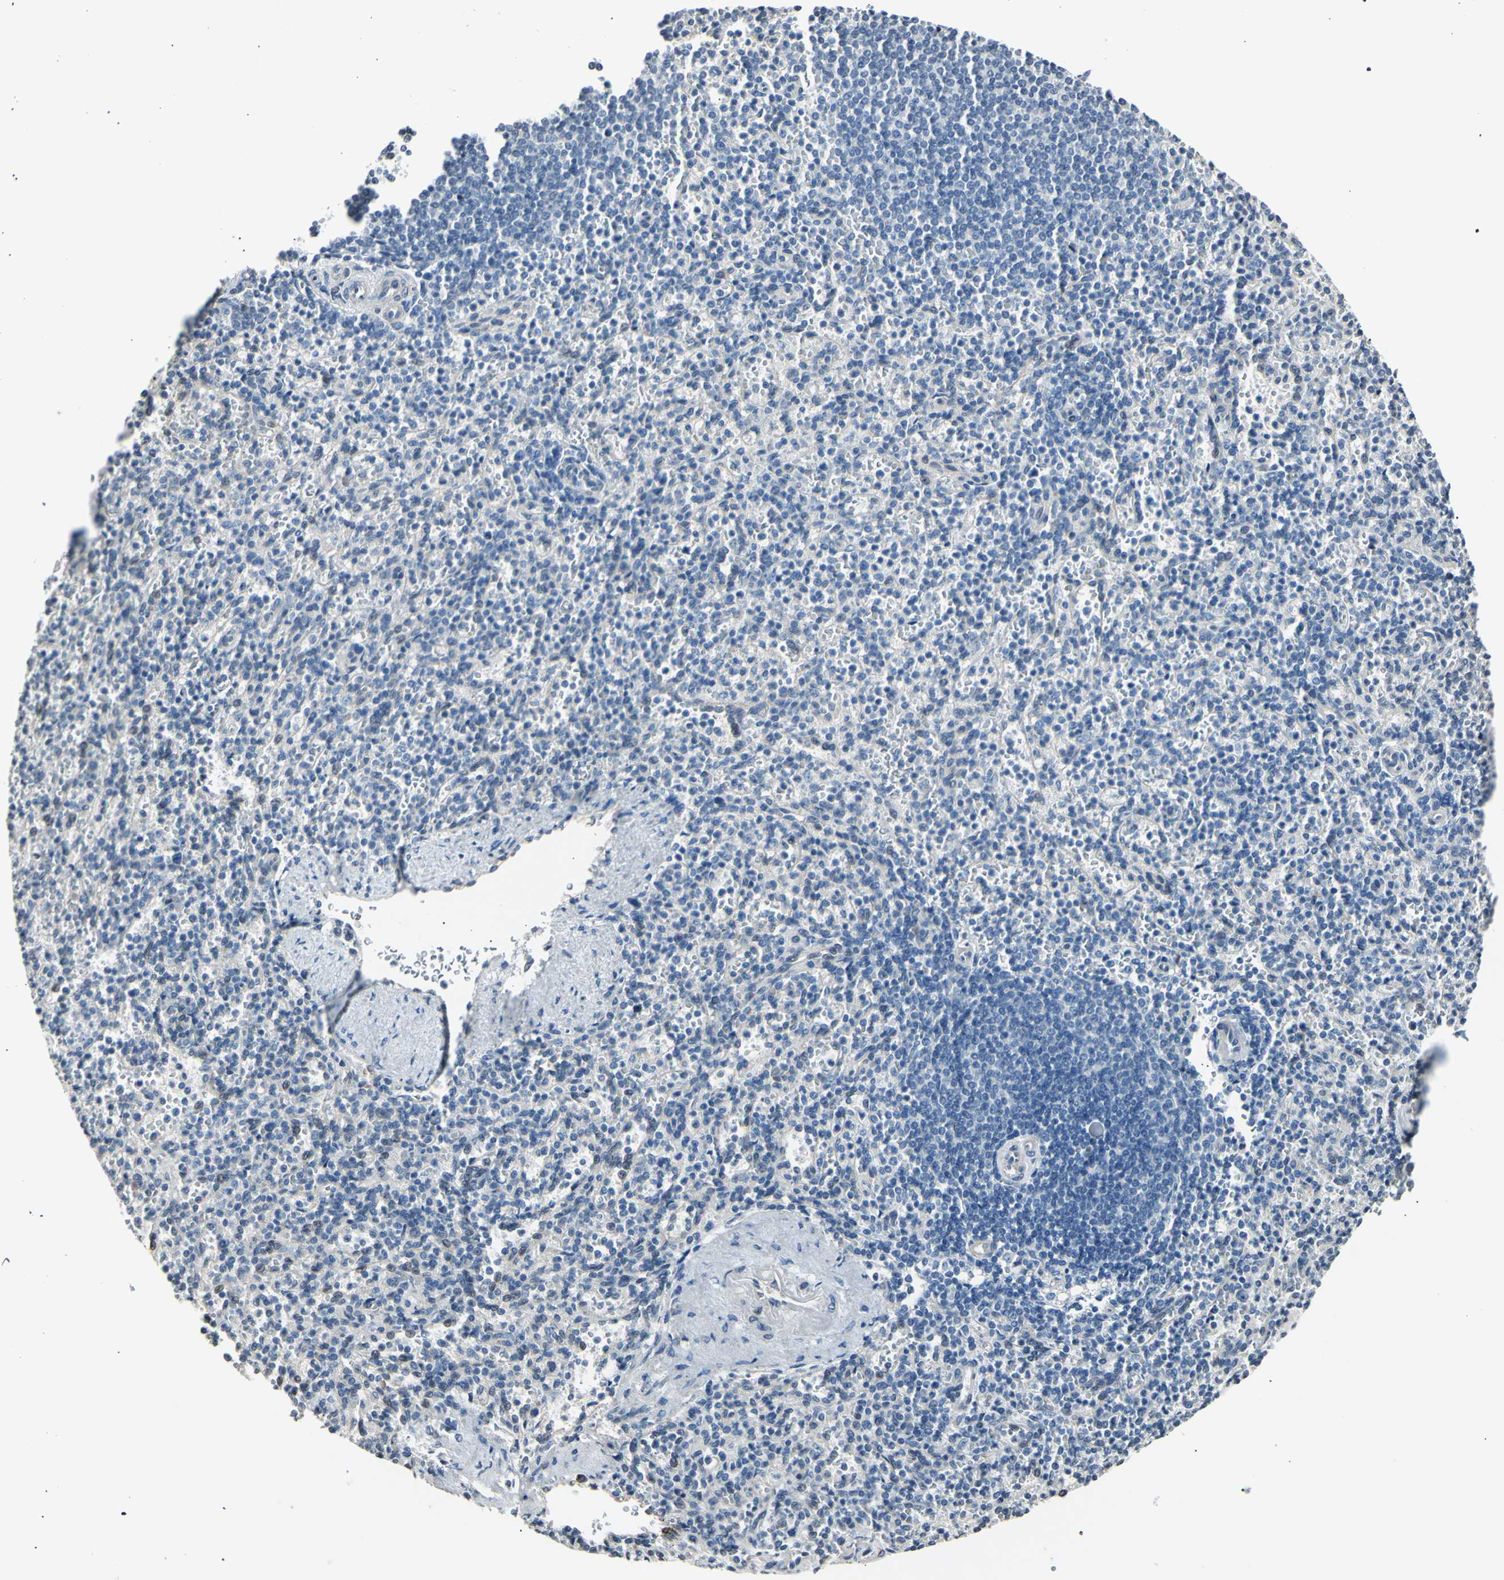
{"staining": {"intensity": "negative", "quantity": "none", "location": "none"}, "tissue": "spleen", "cell_type": "Cells in red pulp", "image_type": "normal", "snomed": [{"axis": "morphology", "description": "Normal tissue, NOS"}, {"axis": "topography", "description": "Spleen"}], "caption": "High magnification brightfield microscopy of unremarkable spleen stained with DAB (brown) and counterstained with hematoxylin (blue): cells in red pulp show no significant staining. (Stains: DAB immunohistochemistry with hematoxylin counter stain, Microscopy: brightfield microscopy at high magnification).", "gene": "AK1", "patient": {"sex": "female", "age": 74}}